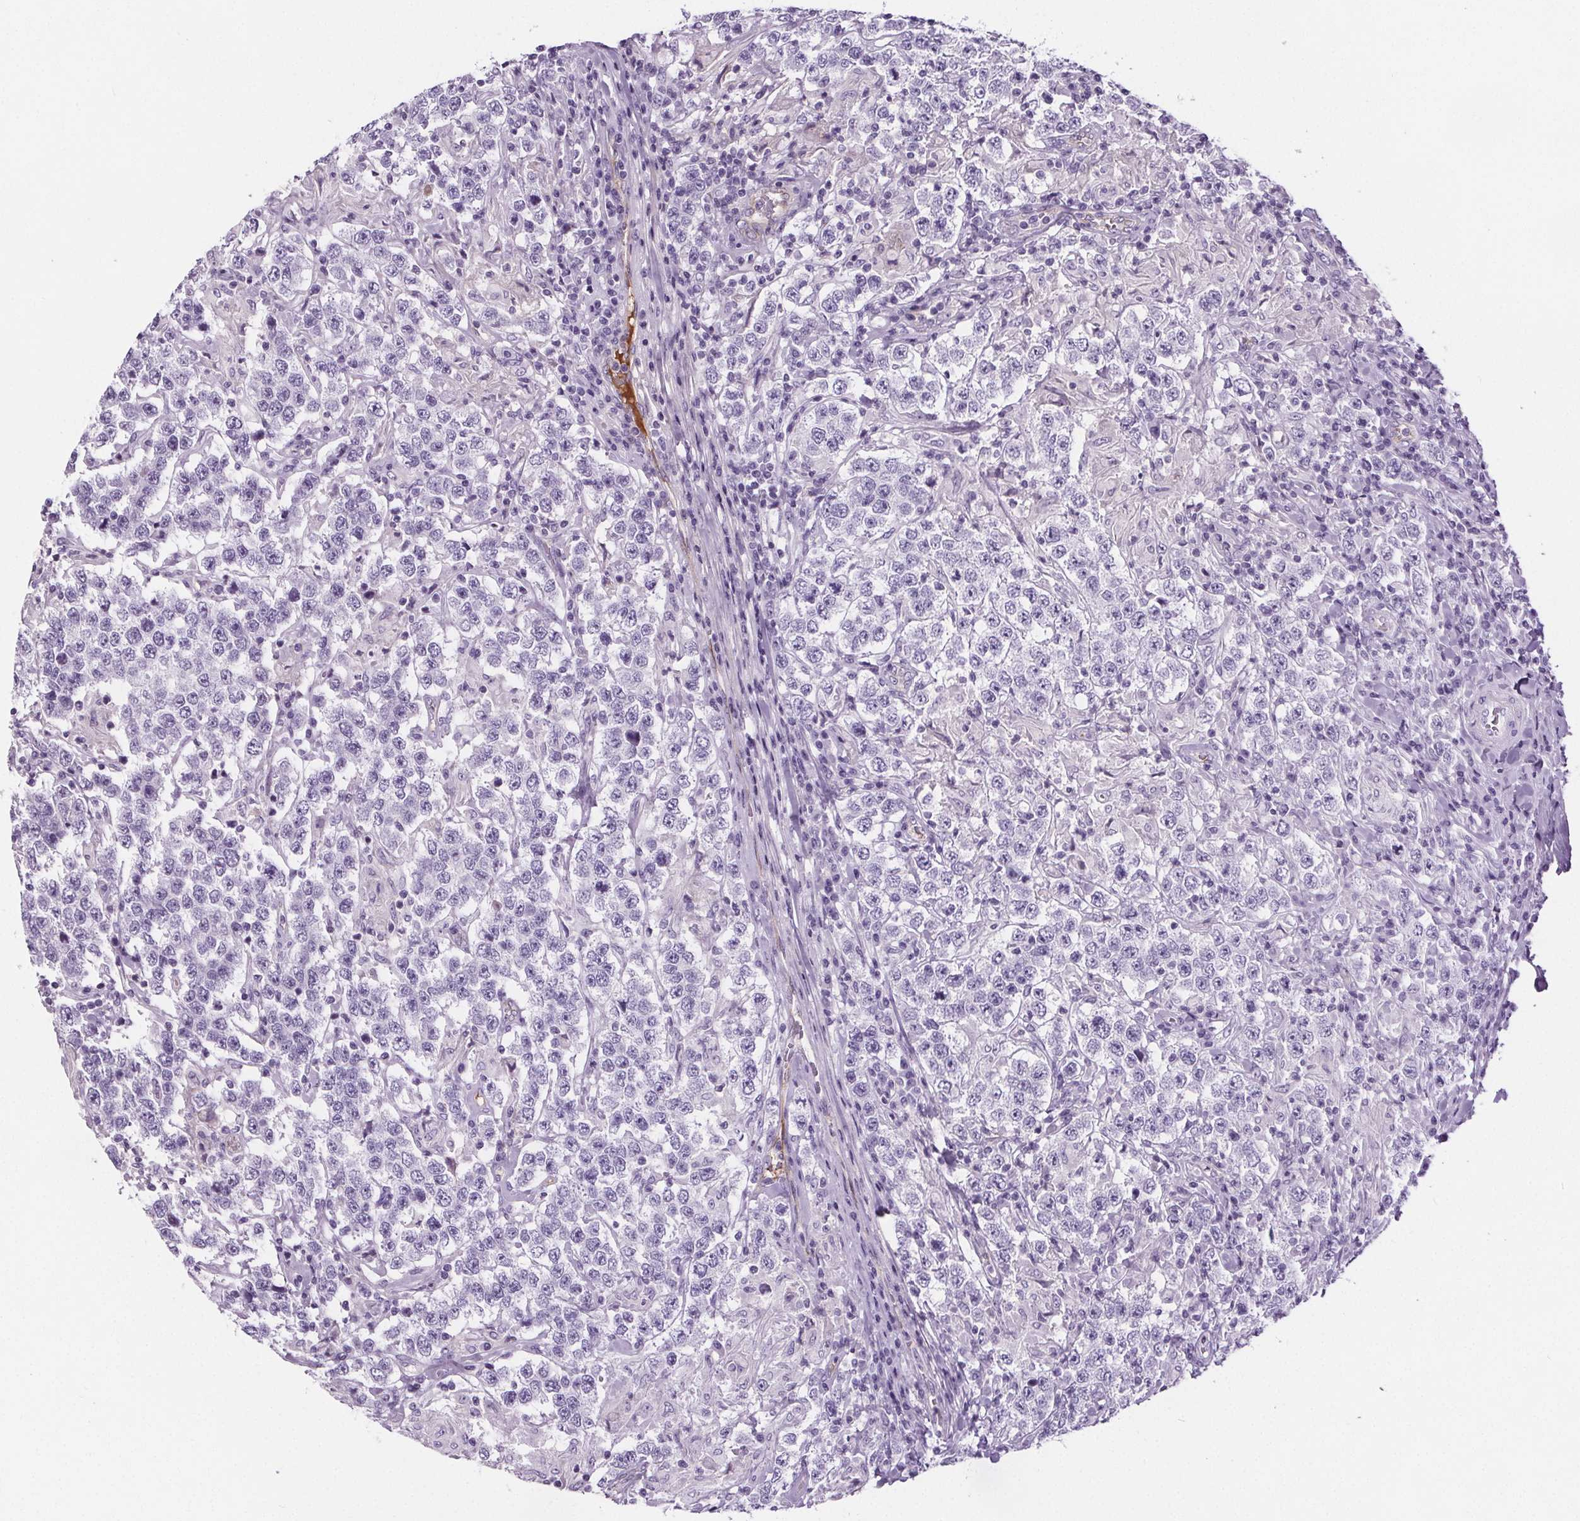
{"staining": {"intensity": "negative", "quantity": "none", "location": "none"}, "tissue": "testis cancer", "cell_type": "Tumor cells", "image_type": "cancer", "snomed": [{"axis": "morphology", "description": "Seminoma, NOS"}, {"axis": "morphology", "description": "Carcinoma, Embryonal, NOS"}, {"axis": "topography", "description": "Testis"}], "caption": "Testis embryonal carcinoma was stained to show a protein in brown. There is no significant expression in tumor cells.", "gene": "CD5L", "patient": {"sex": "male", "age": 41}}